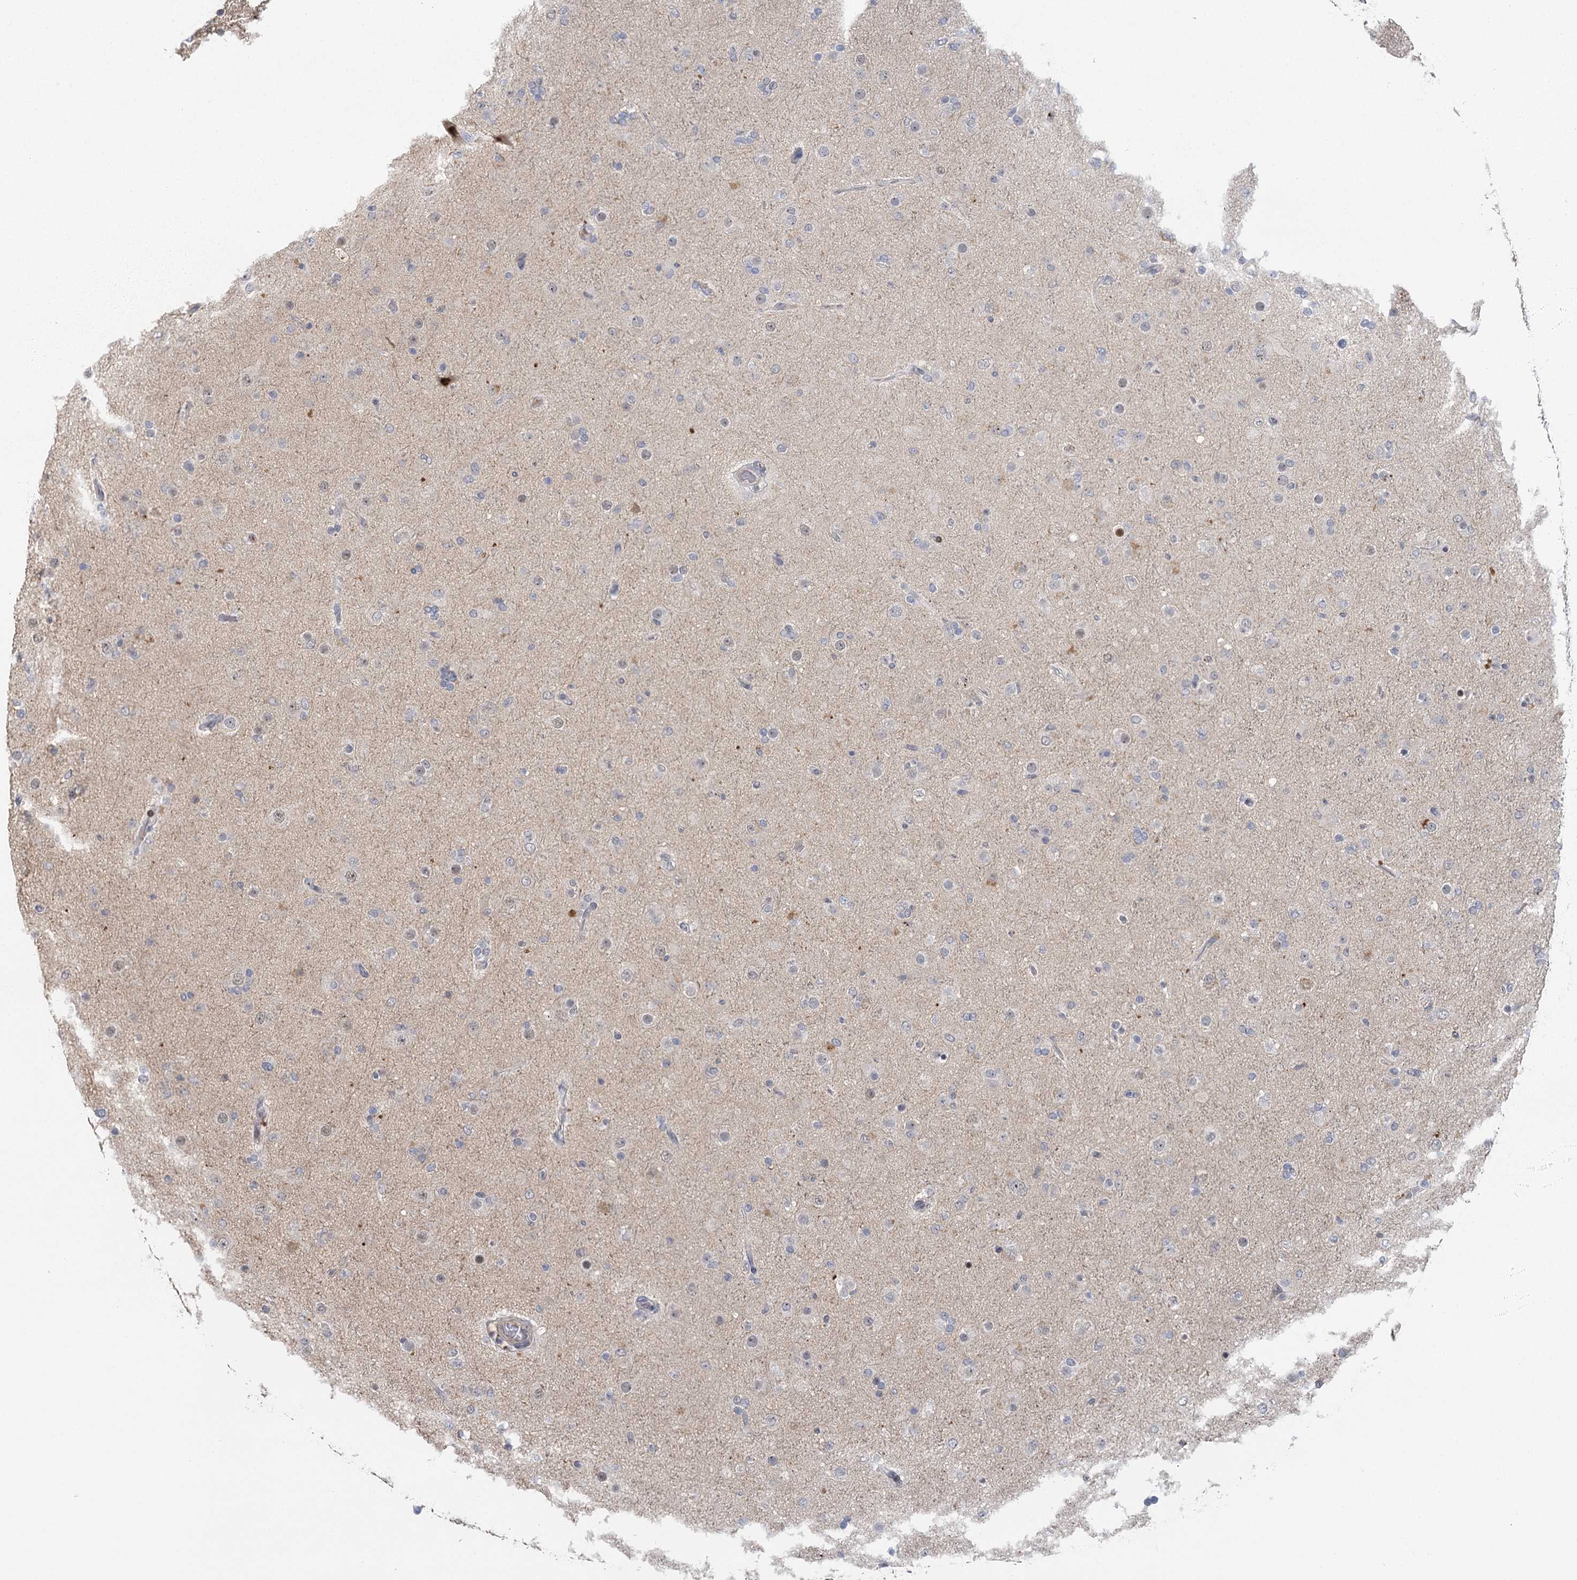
{"staining": {"intensity": "negative", "quantity": "none", "location": "none"}, "tissue": "glioma", "cell_type": "Tumor cells", "image_type": "cancer", "snomed": [{"axis": "morphology", "description": "Glioma, malignant, Low grade"}, {"axis": "topography", "description": "Brain"}], "caption": "The histopathology image shows no staining of tumor cells in glioma.", "gene": "IL11RA", "patient": {"sex": "male", "age": 65}}